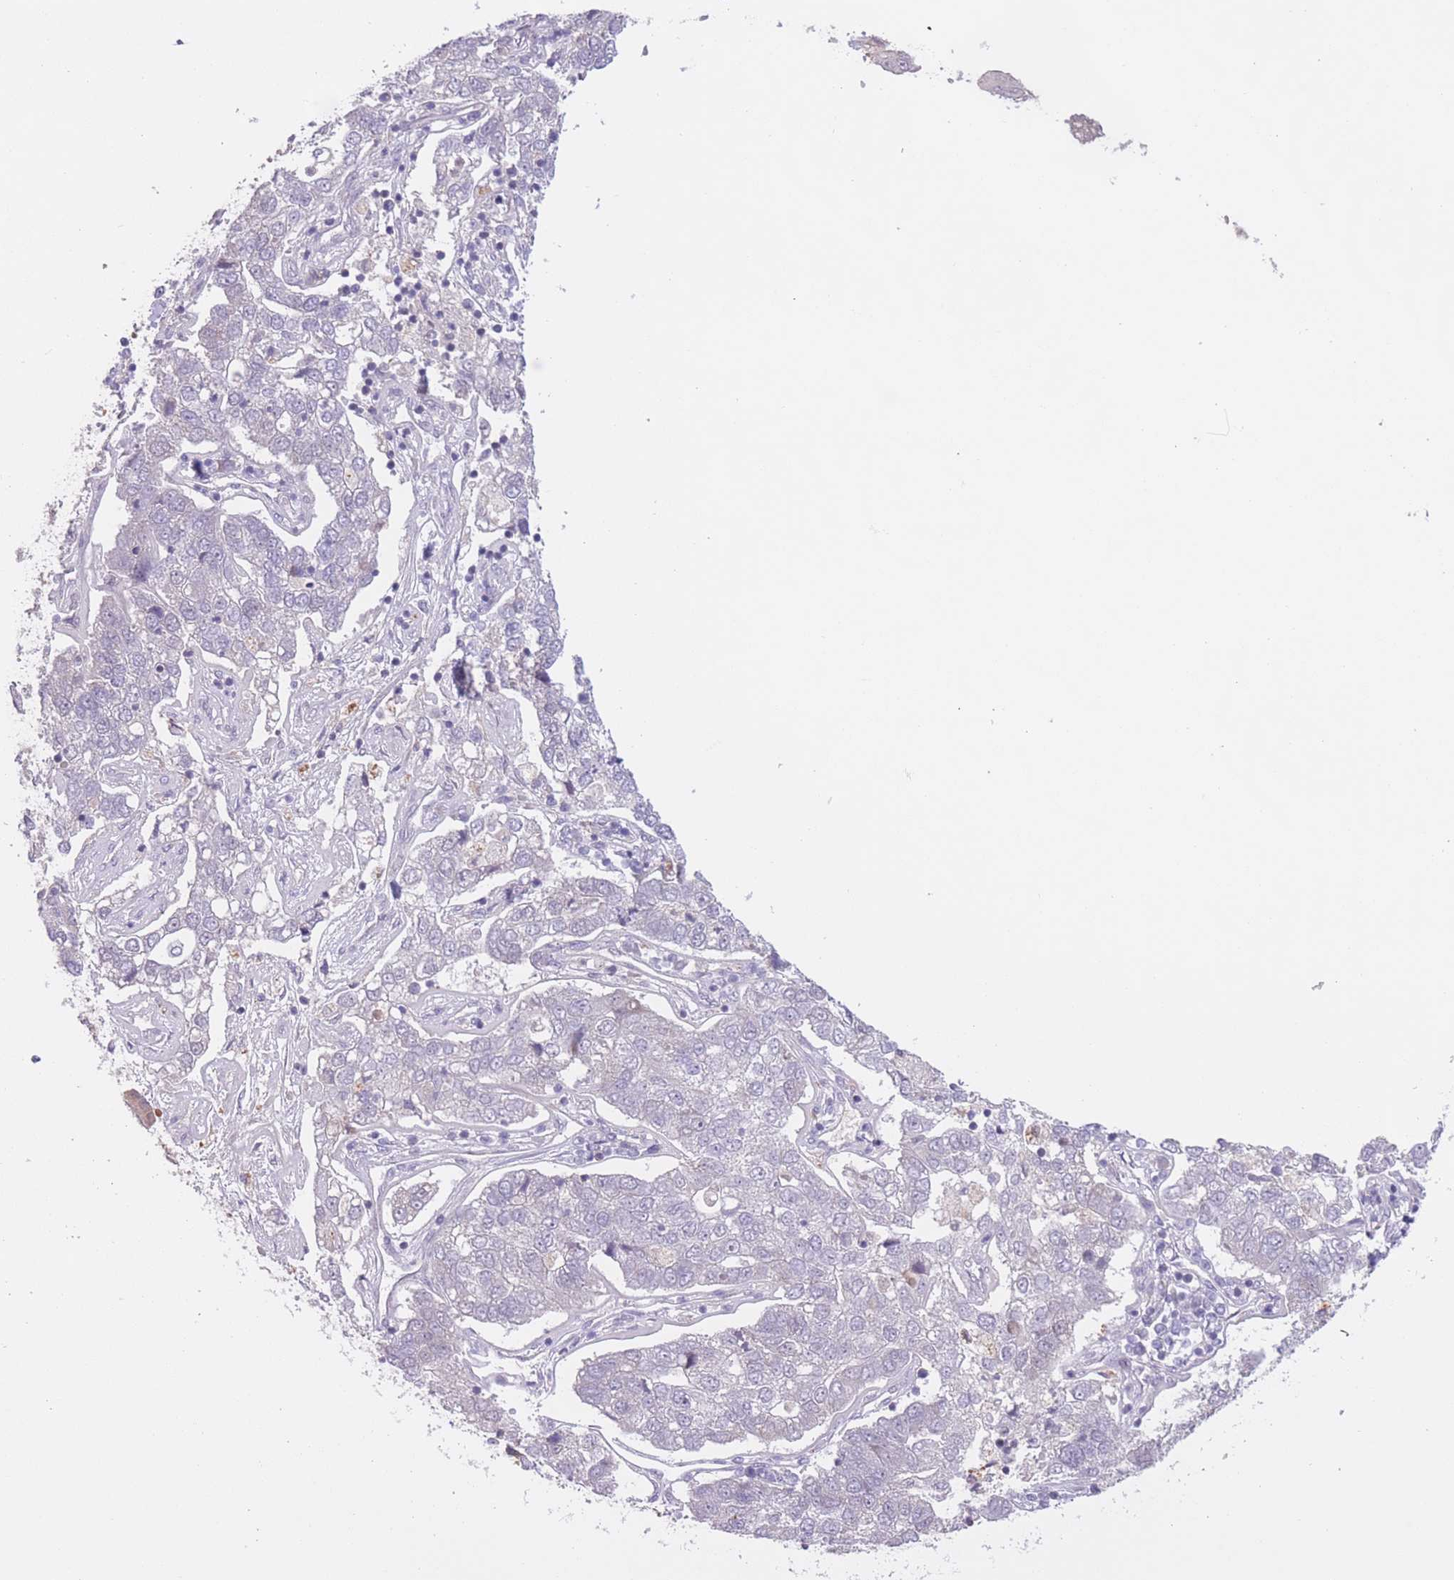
{"staining": {"intensity": "negative", "quantity": "none", "location": "none"}, "tissue": "pancreatic cancer", "cell_type": "Tumor cells", "image_type": "cancer", "snomed": [{"axis": "morphology", "description": "Adenocarcinoma, NOS"}, {"axis": "topography", "description": "Pancreas"}], "caption": "An immunohistochemistry micrograph of adenocarcinoma (pancreatic) is shown. There is no staining in tumor cells of adenocarcinoma (pancreatic). (DAB (3,3'-diaminobenzidine) immunohistochemistry with hematoxylin counter stain).", "gene": "FUT5", "patient": {"sex": "female", "age": 61}}